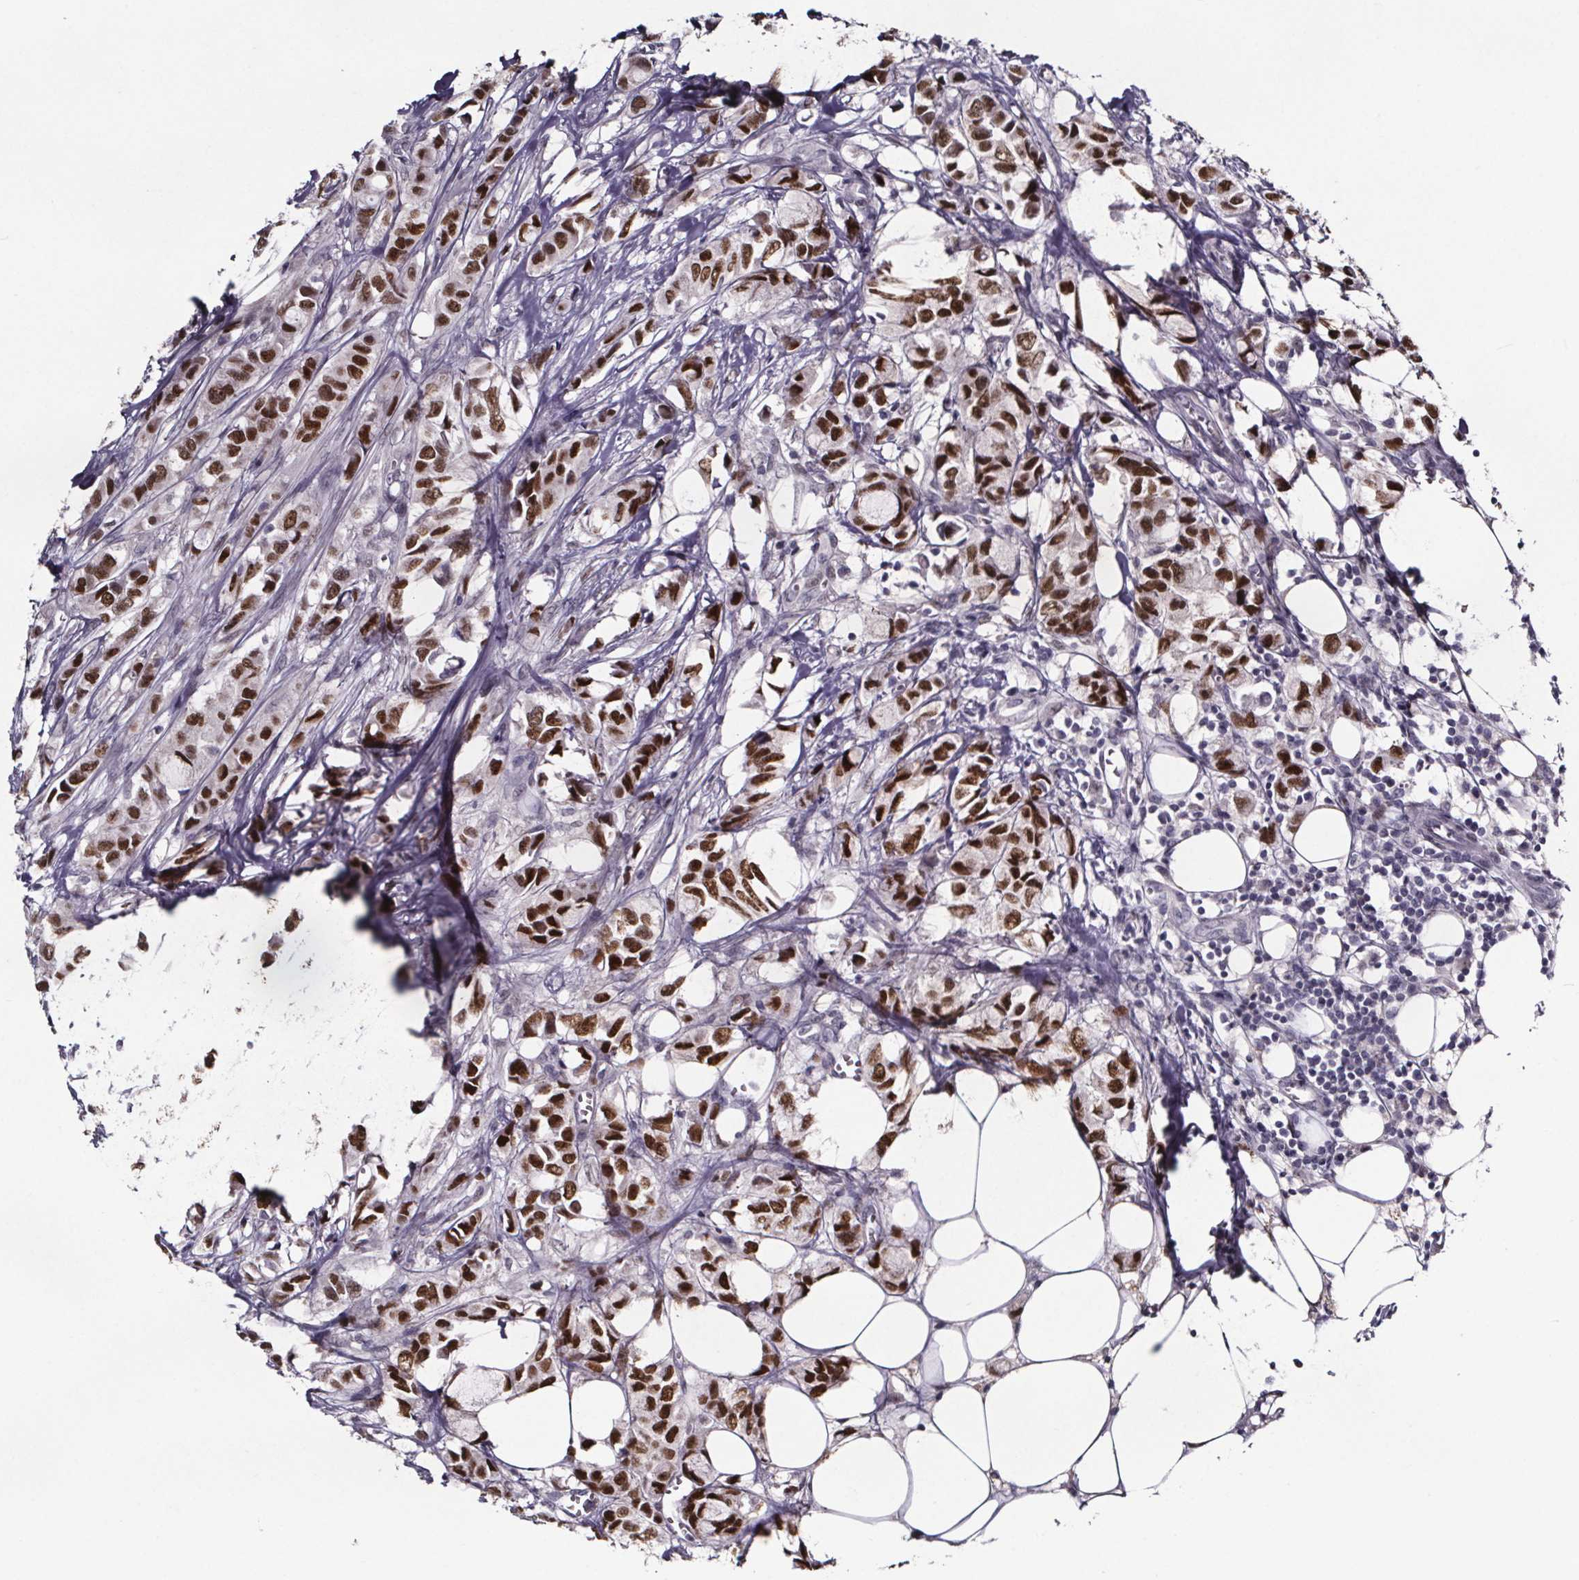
{"staining": {"intensity": "strong", "quantity": ">75%", "location": "nuclear"}, "tissue": "breast cancer", "cell_type": "Tumor cells", "image_type": "cancer", "snomed": [{"axis": "morphology", "description": "Duct carcinoma"}, {"axis": "topography", "description": "Breast"}], "caption": "The micrograph shows staining of breast cancer, revealing strong nuclear protein expression (brown color) within tumor cells.", "gene": "AR", "patient": {"sex": "female", "age": 85}}